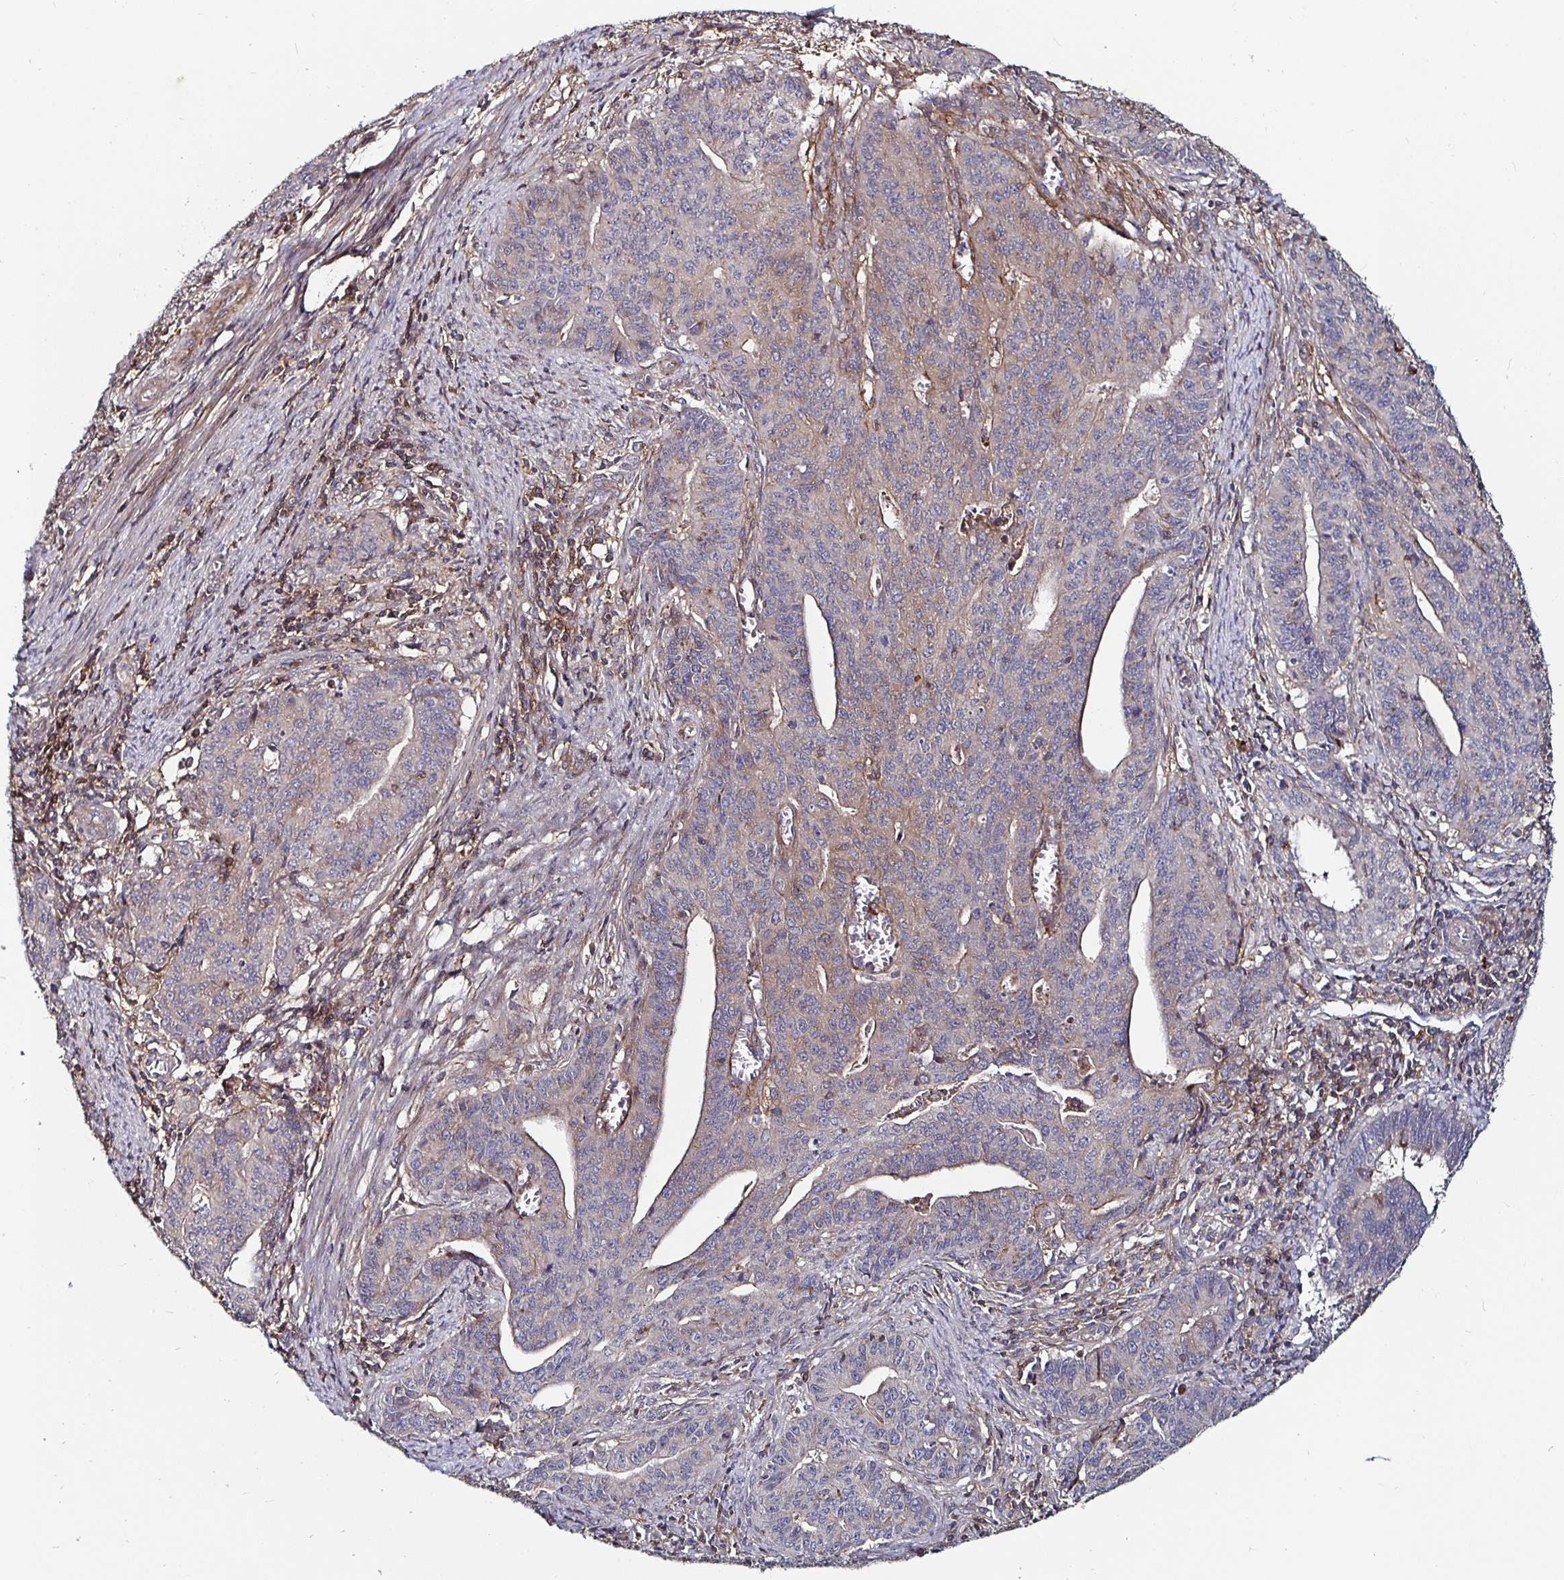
{"staining": {"intensity": "weak", "quantity": "<25%", "location": "cytoplasmic/membranous"}, "tissue": "endometrial cancer", "cell_type": "Tumor cells", "image_type": "cancer", "snomed": [{"axis": "morphology", "description": "Adenocarcinoma, NOS"}, {"axis": "topography", "description": "Endometrium"}], "caption": "Image shows no protein staining in tumor cells of endometrial cancer tissue.", "gene": "GJA4", "patient": {"sex": "female", "age": 59}}